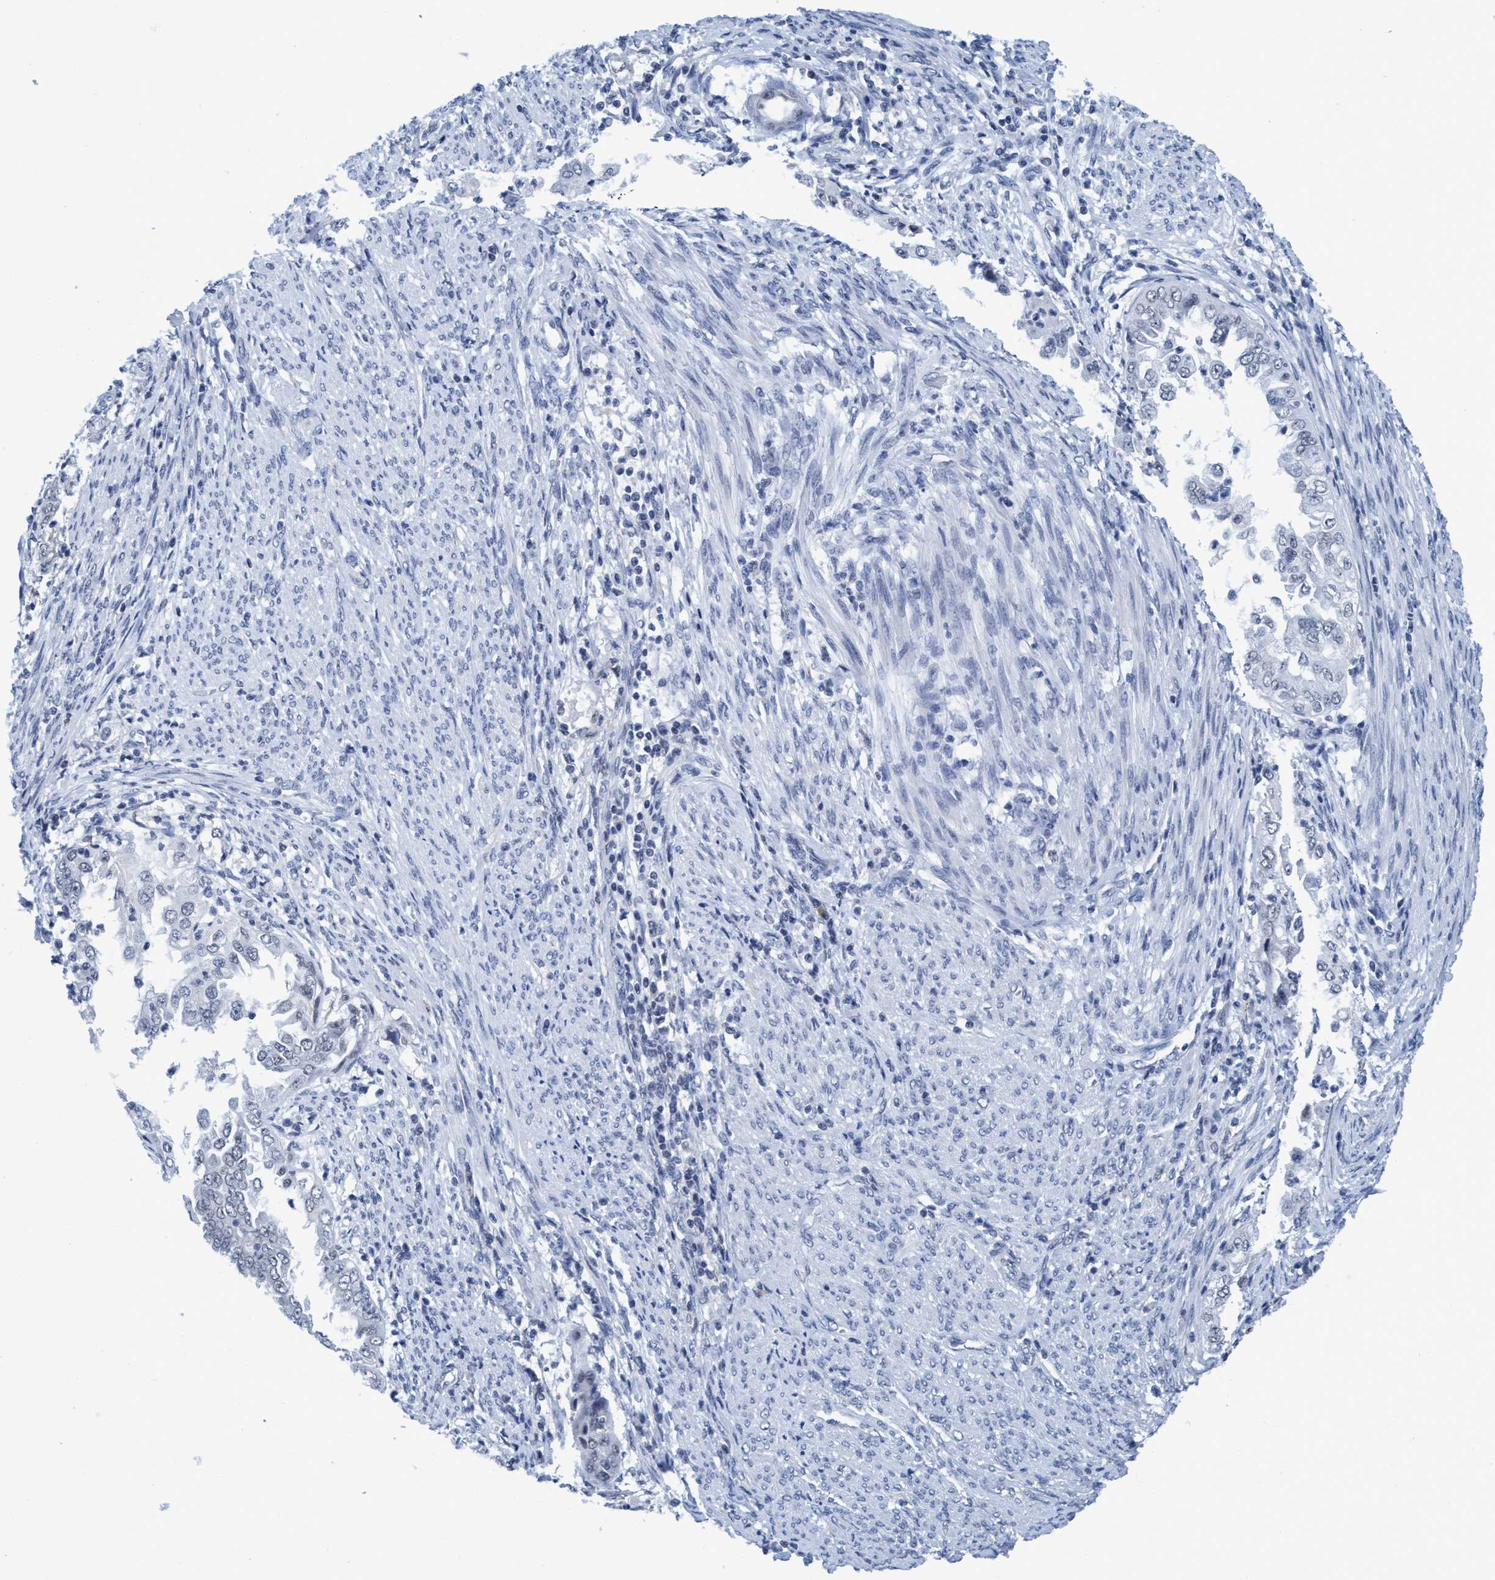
{"staining": {"intensity": "negative", "quantity": "none", "location": "none"}, "tissue": "endometrial cancer", "cell_type": "Tumor cells", "image_type": "cancer", "snomed": [{"axis": "morphology", "description": "Adenocarcinoma, NOS"}, {"axis": "topography", "description": "Endometrium"}], "caption": "The micrograph displays no staining of tumor cells in endometrial cancer (adenocarcinoma).", "gene": "DNAI1", "patient": {"sex": "female", "age": 85}}